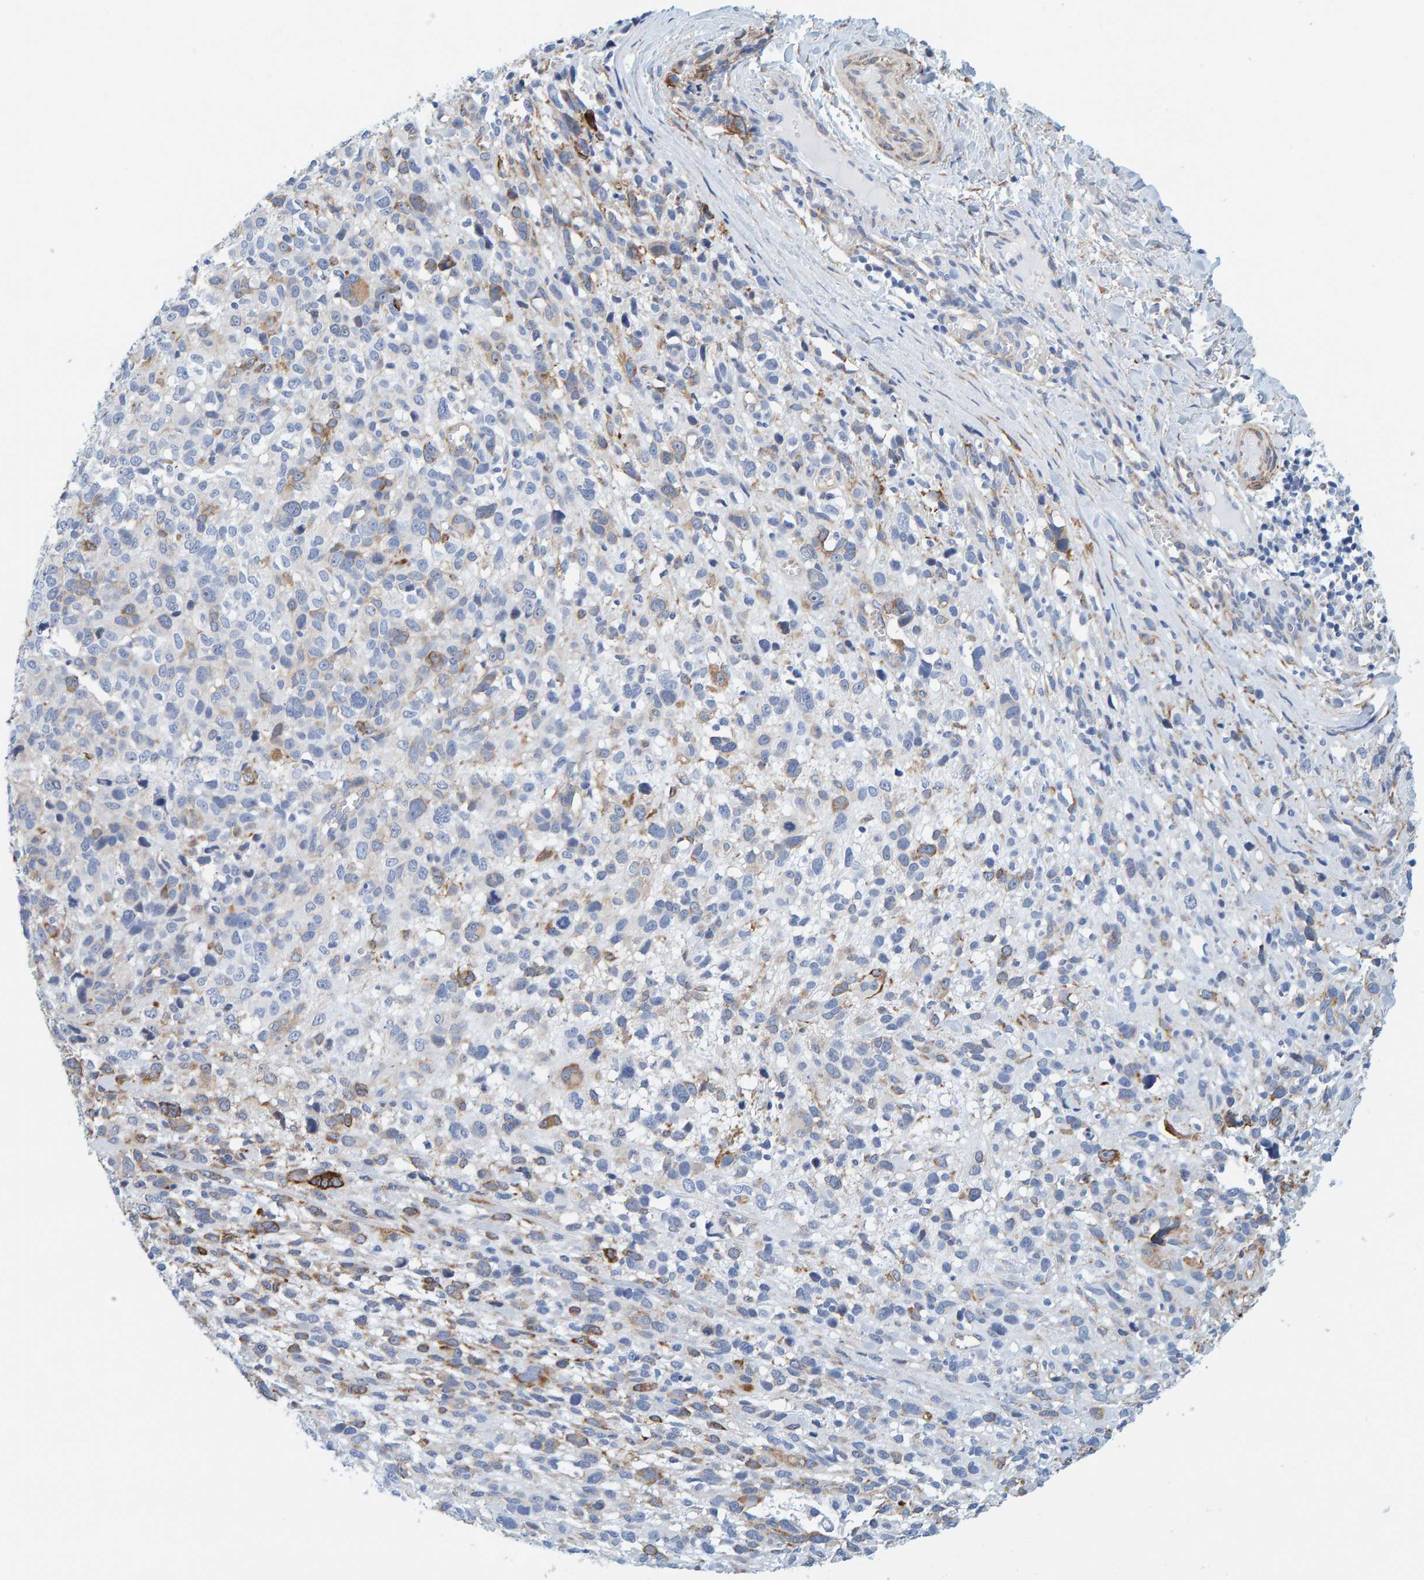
{"staining": {"intensity": "negative", "quantity": "none", "location": "none"}, "tissue": "melanoma", "cell_type": "Tumor cells", "image_type": "cancer", "snomed": [{"axis": "morphology", "description": "Malignant melanoma, NOS"}, {"axis": "topography", "description": "Skin"}], "caption": "A histopathology image of human melanoma is negative for staining in tumor cells. (Brightfield microscopy of DAB immunohistochemistry (IHC) at high magnification).", "gene": "MAP1B", "patient": {"sex": "female", "age": 55}}